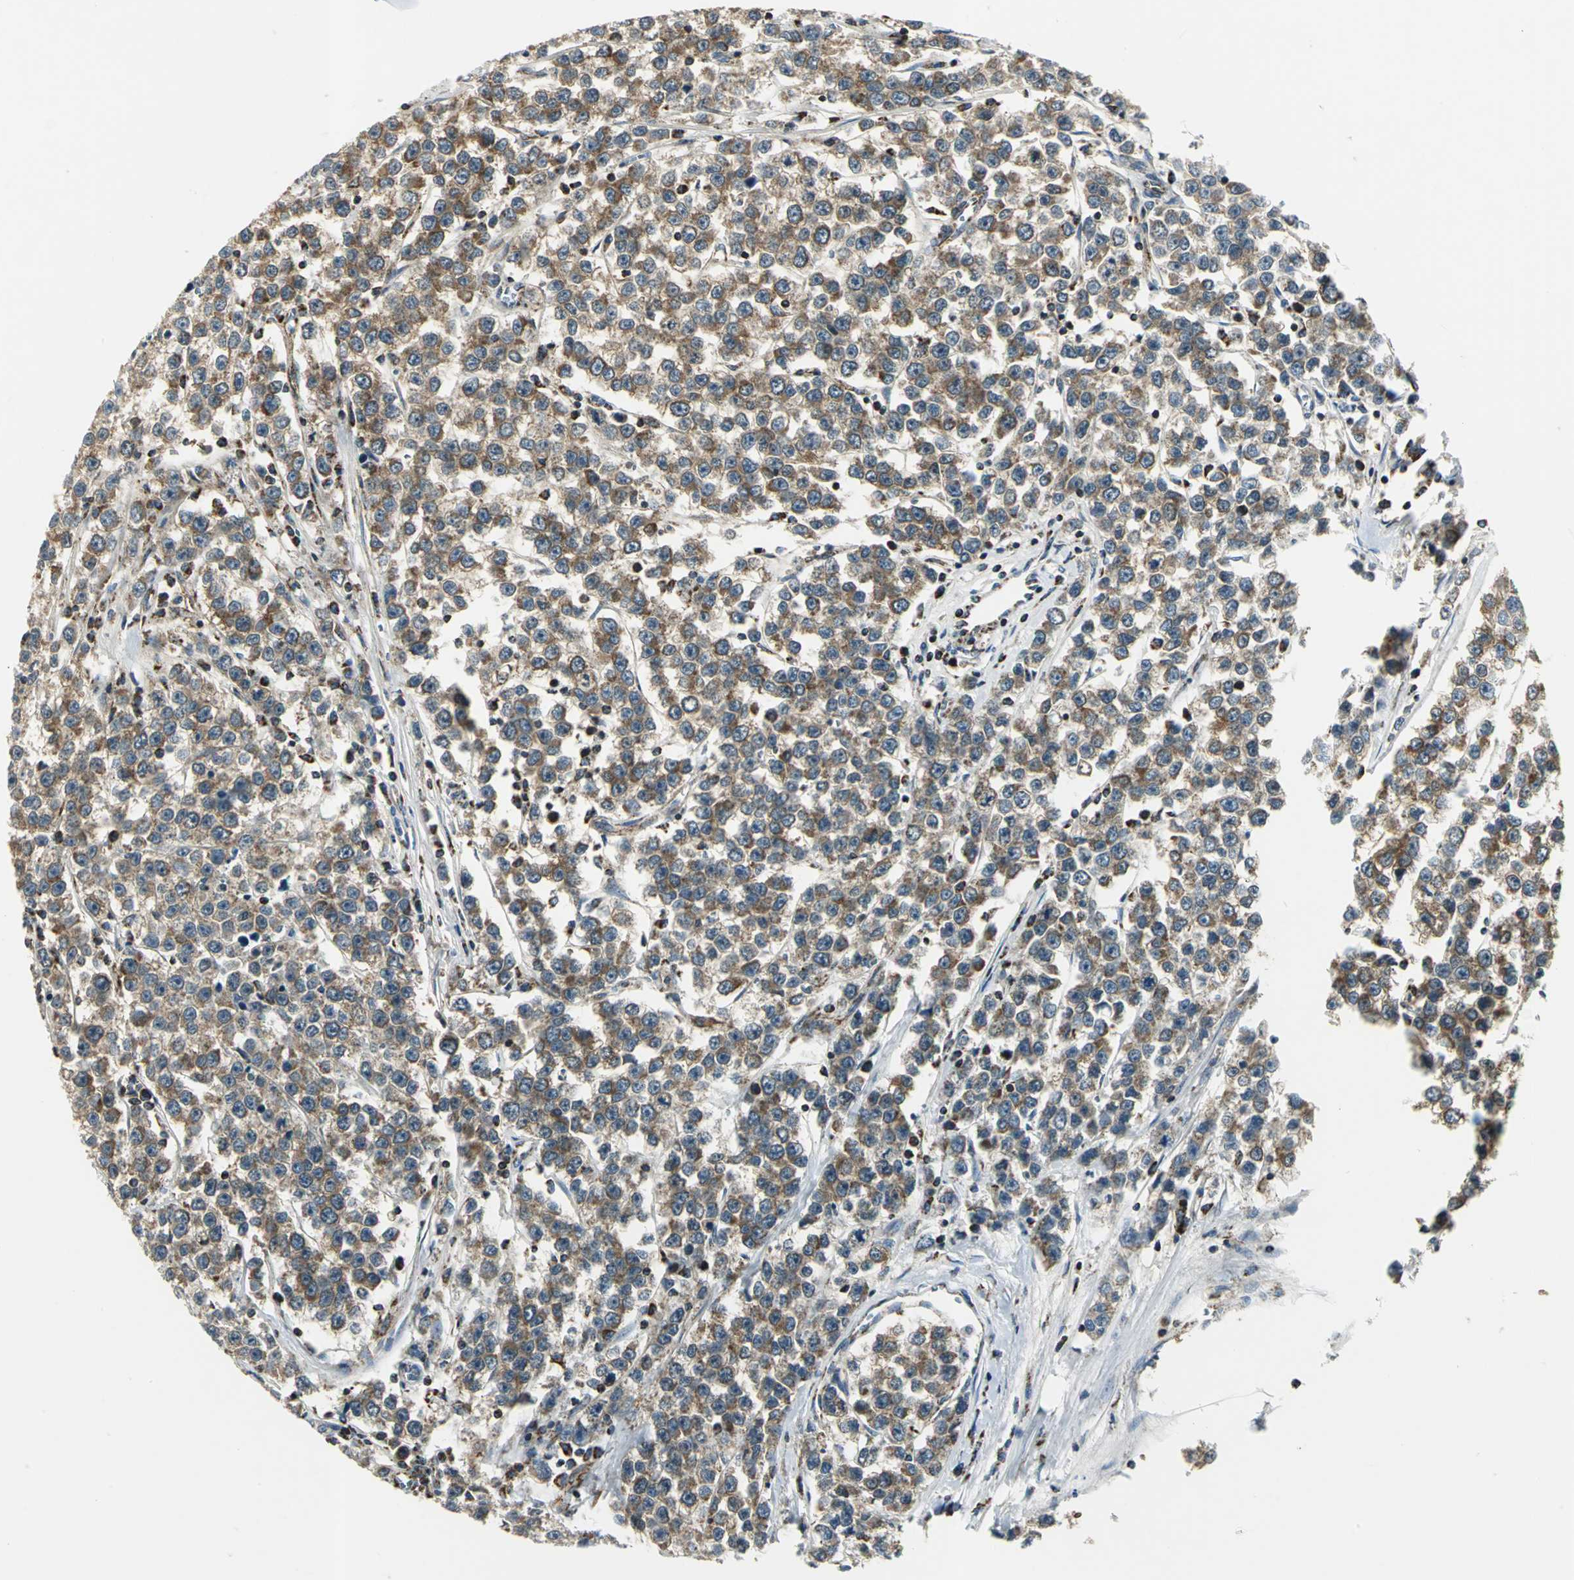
{"staining": {"intensity": "strong", "quantity": ">75%", "location": "cytoplasmic/membranous"}, "tissue": "testis cancer", "cell_type": "Tumor cells", "image_type": "cancer", "snomed": [{"axis": "morphology", "description": "Seminoma, NOS"}, {"axis": "morphology", "description": "Carcinoma, Embryonal, NOS"}, {"axis": "topography", "description": "Testis"}], "caption": "Protein expression analysis of testis cancer reveals strong cytoplasmic/membranous expression in about >75% of tumor cells.", "gene": "USP40", "patient": {"sex": "male", "age": 52}}